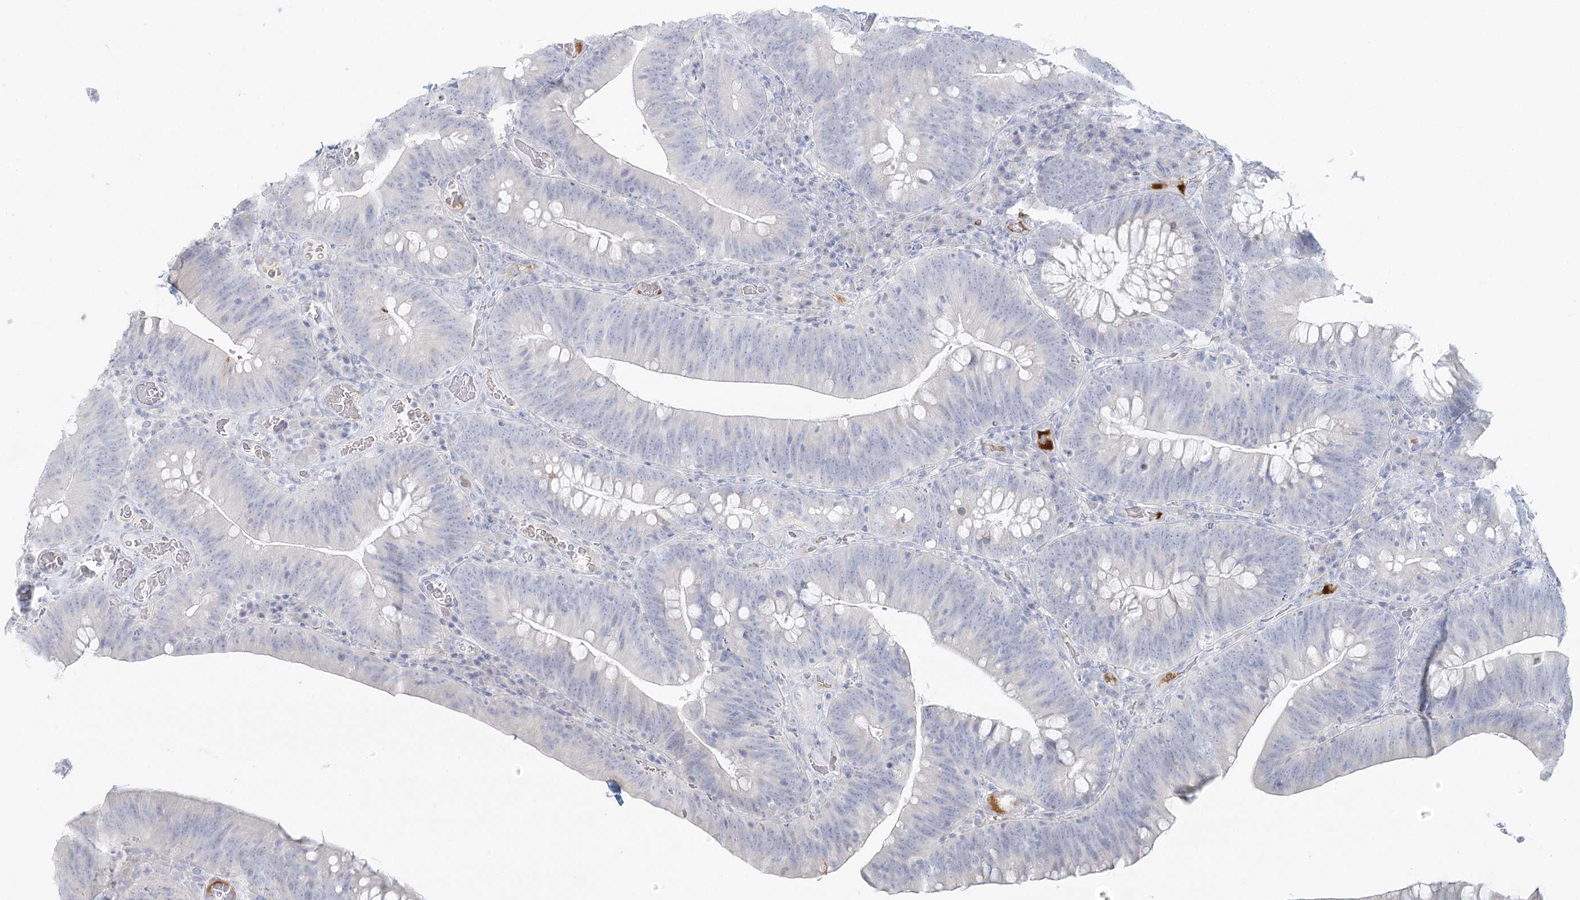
{"staining": {"intensity": "negative", "quantity": "none", "location": "none"}, "tissue": "colorectal cancer", "cell_type": "Tumor cells", "image_type": "cancer", "snomed": [{"axis": "morphology", "description": "Normal tissue, NOS"}, {"axis": "topography", "description": "Colon"}], "caption": "DAB (3,3'-diaminobenzidine) immunohistochemical staining of human colorectal cancer reveals no significant positivity in tumor cells.", "gene": "DMGDH", "patient": {"sex": "female", "age": 82}}